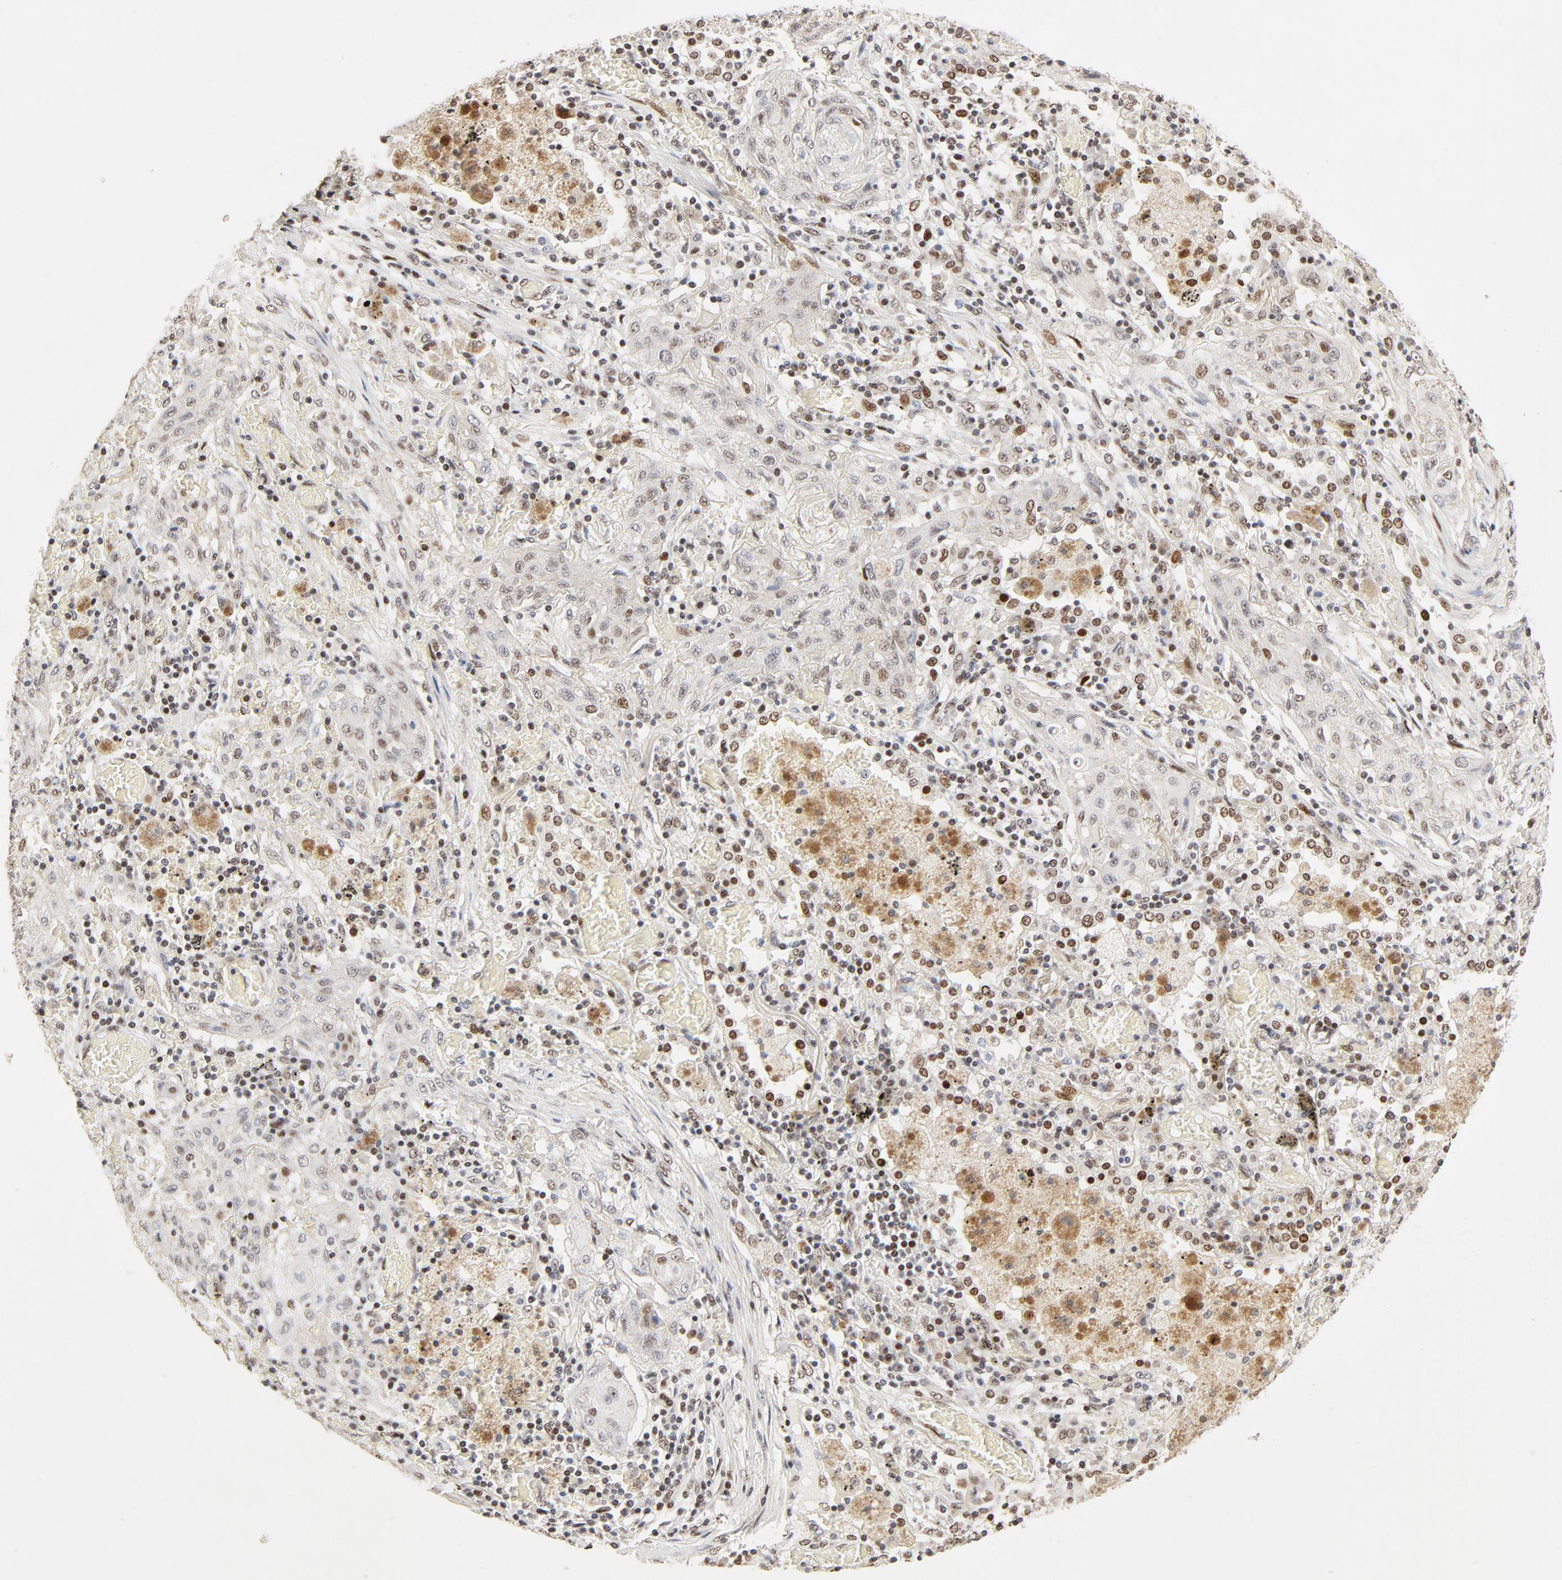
{"staining": {"intensity": "moderate", "quantity": ">75%", "location": "nuclear"}, "tissue": "lung cancer", "cell_type": "Tumor cells", "image_type": "cancer", "snomed": [{"axis": "morphology", "description": "Squamous cell carcinoma, NOS"}, {"axis": "topography", "description": "Lung"}], "caption": "A high-resolution micrograph shows immunohistochemistry staining of lung cancer (squamous cell carcinoma), which displays moderate nuclear expression in approximately >75% of tumor cells.", "gene": "GTF2I", "patient": {"sex": "female", "age": 47}}